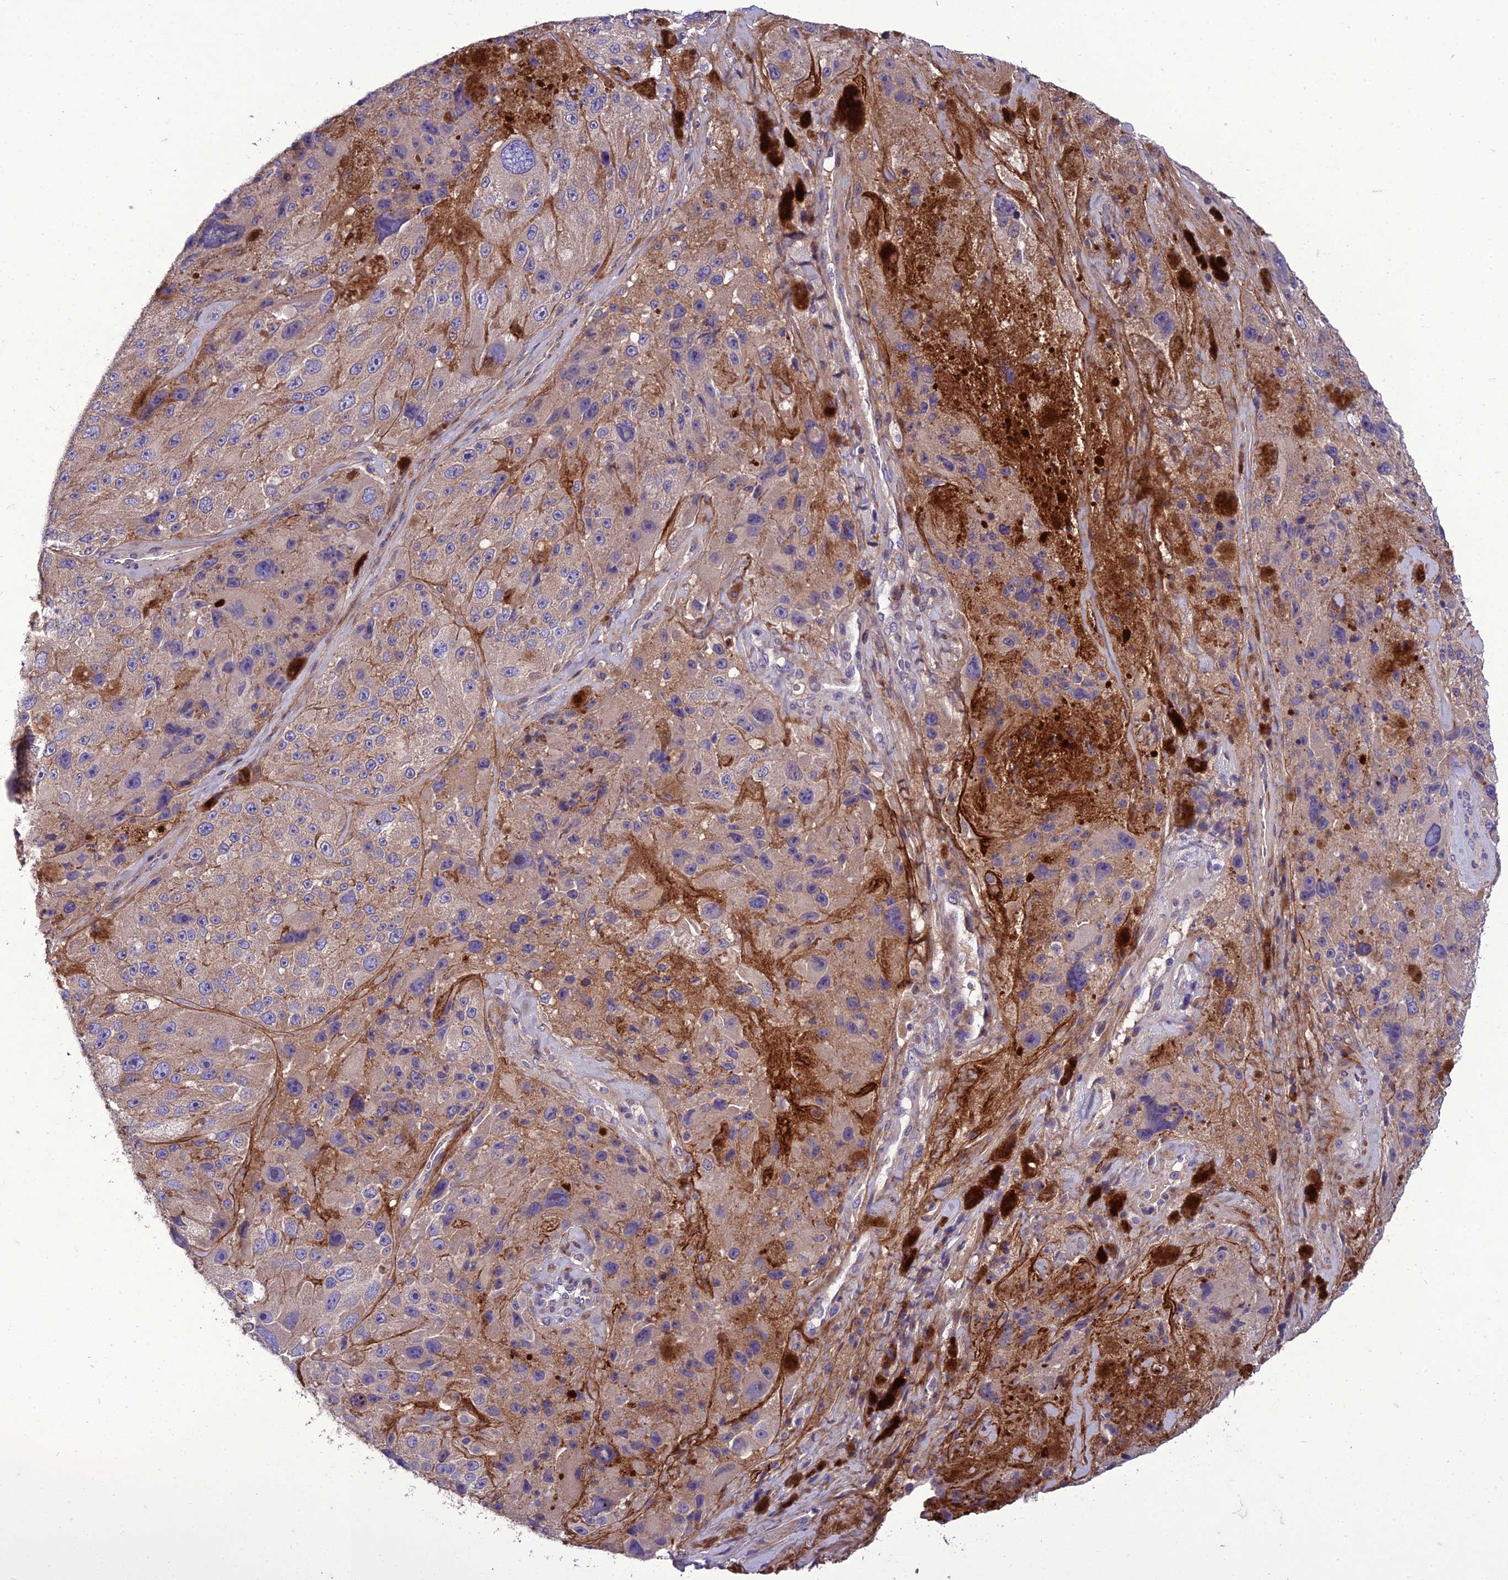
{"staining": {"intensity": "weak", "quantity": "25%-75%", "location": "cytoplasmic/membranous"}, "tissue": "melanoma", "cell_type": "Tumor cells", "image_type": "cancer", "snomed": [{"axis": "morphology", "description": "Malignant melanoma, Metastatic site"}, {"axis": "topography", "description": "Lymph node"}], "caption": "Immunohistochemistry of melanoma reveals low levels of weak cytoplasmic/membranous positivity in about 25%-75% of tumor cells. The staining is performed using DAB brown chromogen to label protein expression. The nuclei are counter-stained blue using hematoxylin.", "gene": "ADIPOR2", "patient": {"sex": "male", "age": 62}}